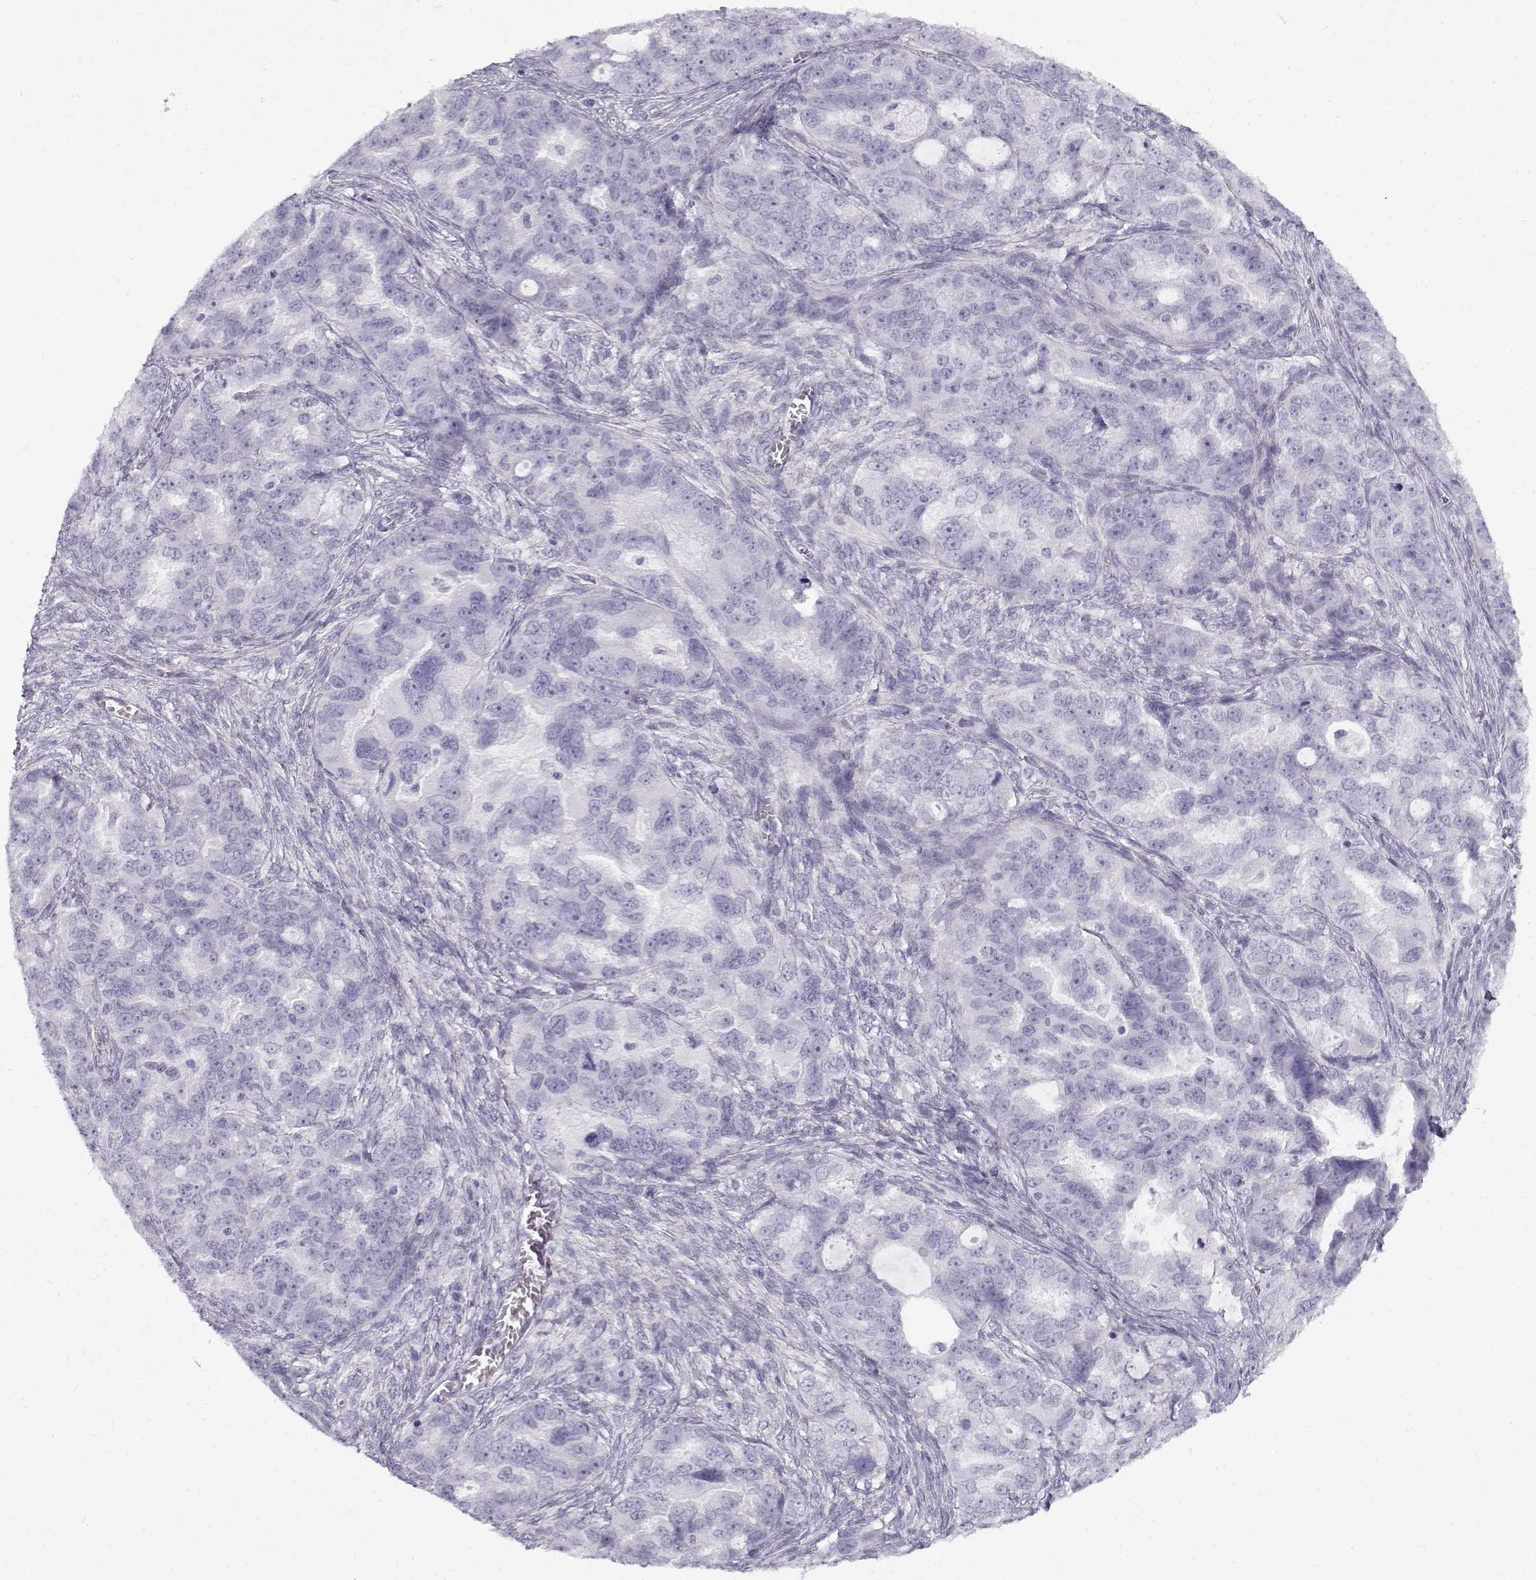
{"staining": {"intensity": "negative", "quantity": "none", "location": "none"}, "tissue": "ovarian cancer", "cell_type": "Tumor cells", "image_type": "cancer", "snomed": [{"axis": "morphology", "description": "Cystadenocarcinoma, serous, NOS"}, {"axis": "topography", "description": "Ovary"}], "caption": "IHC micrograph of neoplastic tissue: human ovarian cancer stained with DAB demonstrates no significant protein expression in tumor cells.", "gene": "GTSF1L", "patient": {"sex": "female", "age": 51}}